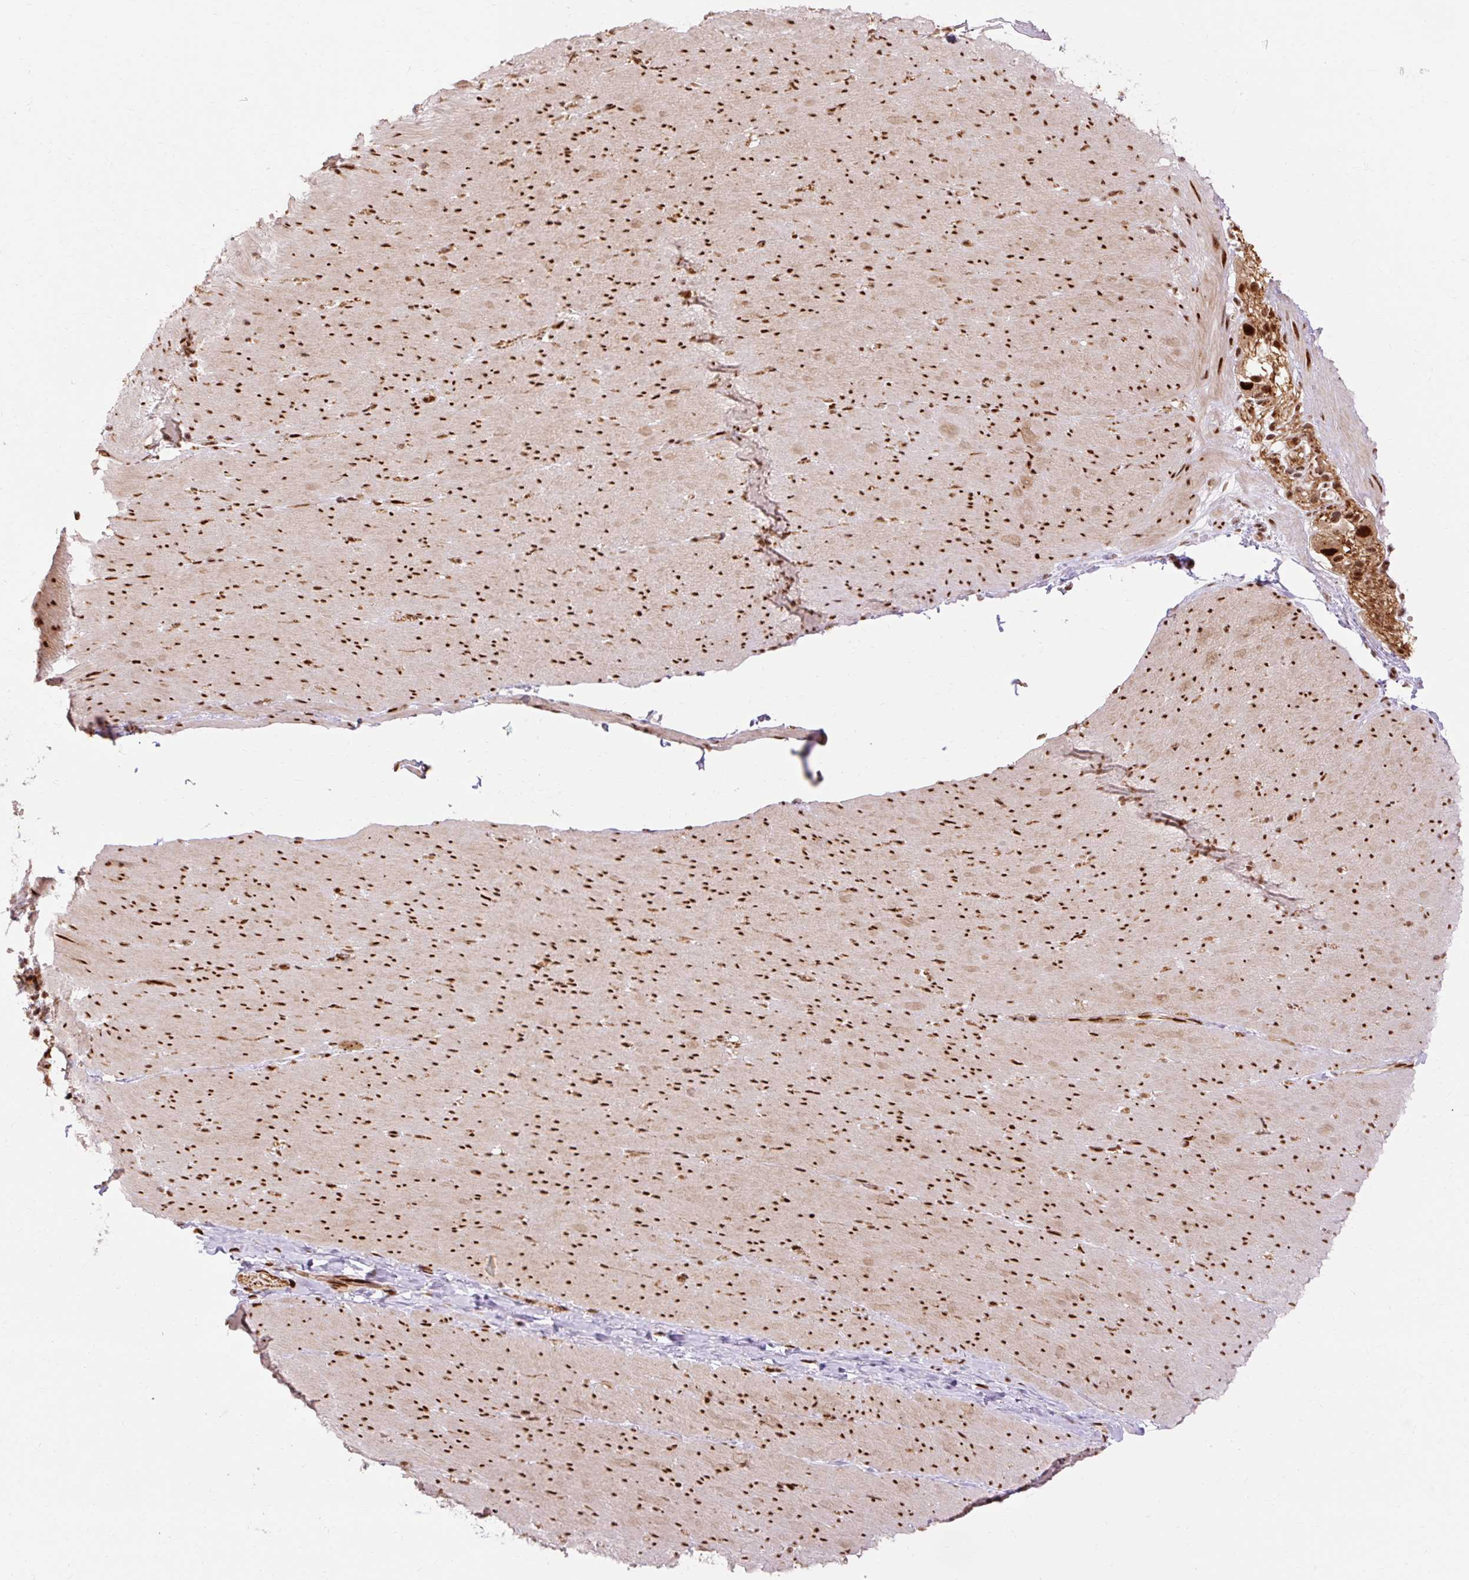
{"staining": {"intensity": "strong", "quantity": ">75%", "location": "nuclear"}, "tissue": "smooth muscle", "cell_type": "Smooth muscle cells", "image_type": "normal", "snomed": [{"axis": "morphology", "description": "Normal tissue, NOS"}, {"axis": "topography", "description": "Smooth muscle"}, {"axis": "topography", "description": "Rectum"}], "caption": "About >75% of smooth muscle cells in normal human smooth muscle reveal strong nuclear protein staining as visualized by brown immunohistochemical staining.", "gene": "MECOM", "patient": {"sex": "male", "age": 53}}